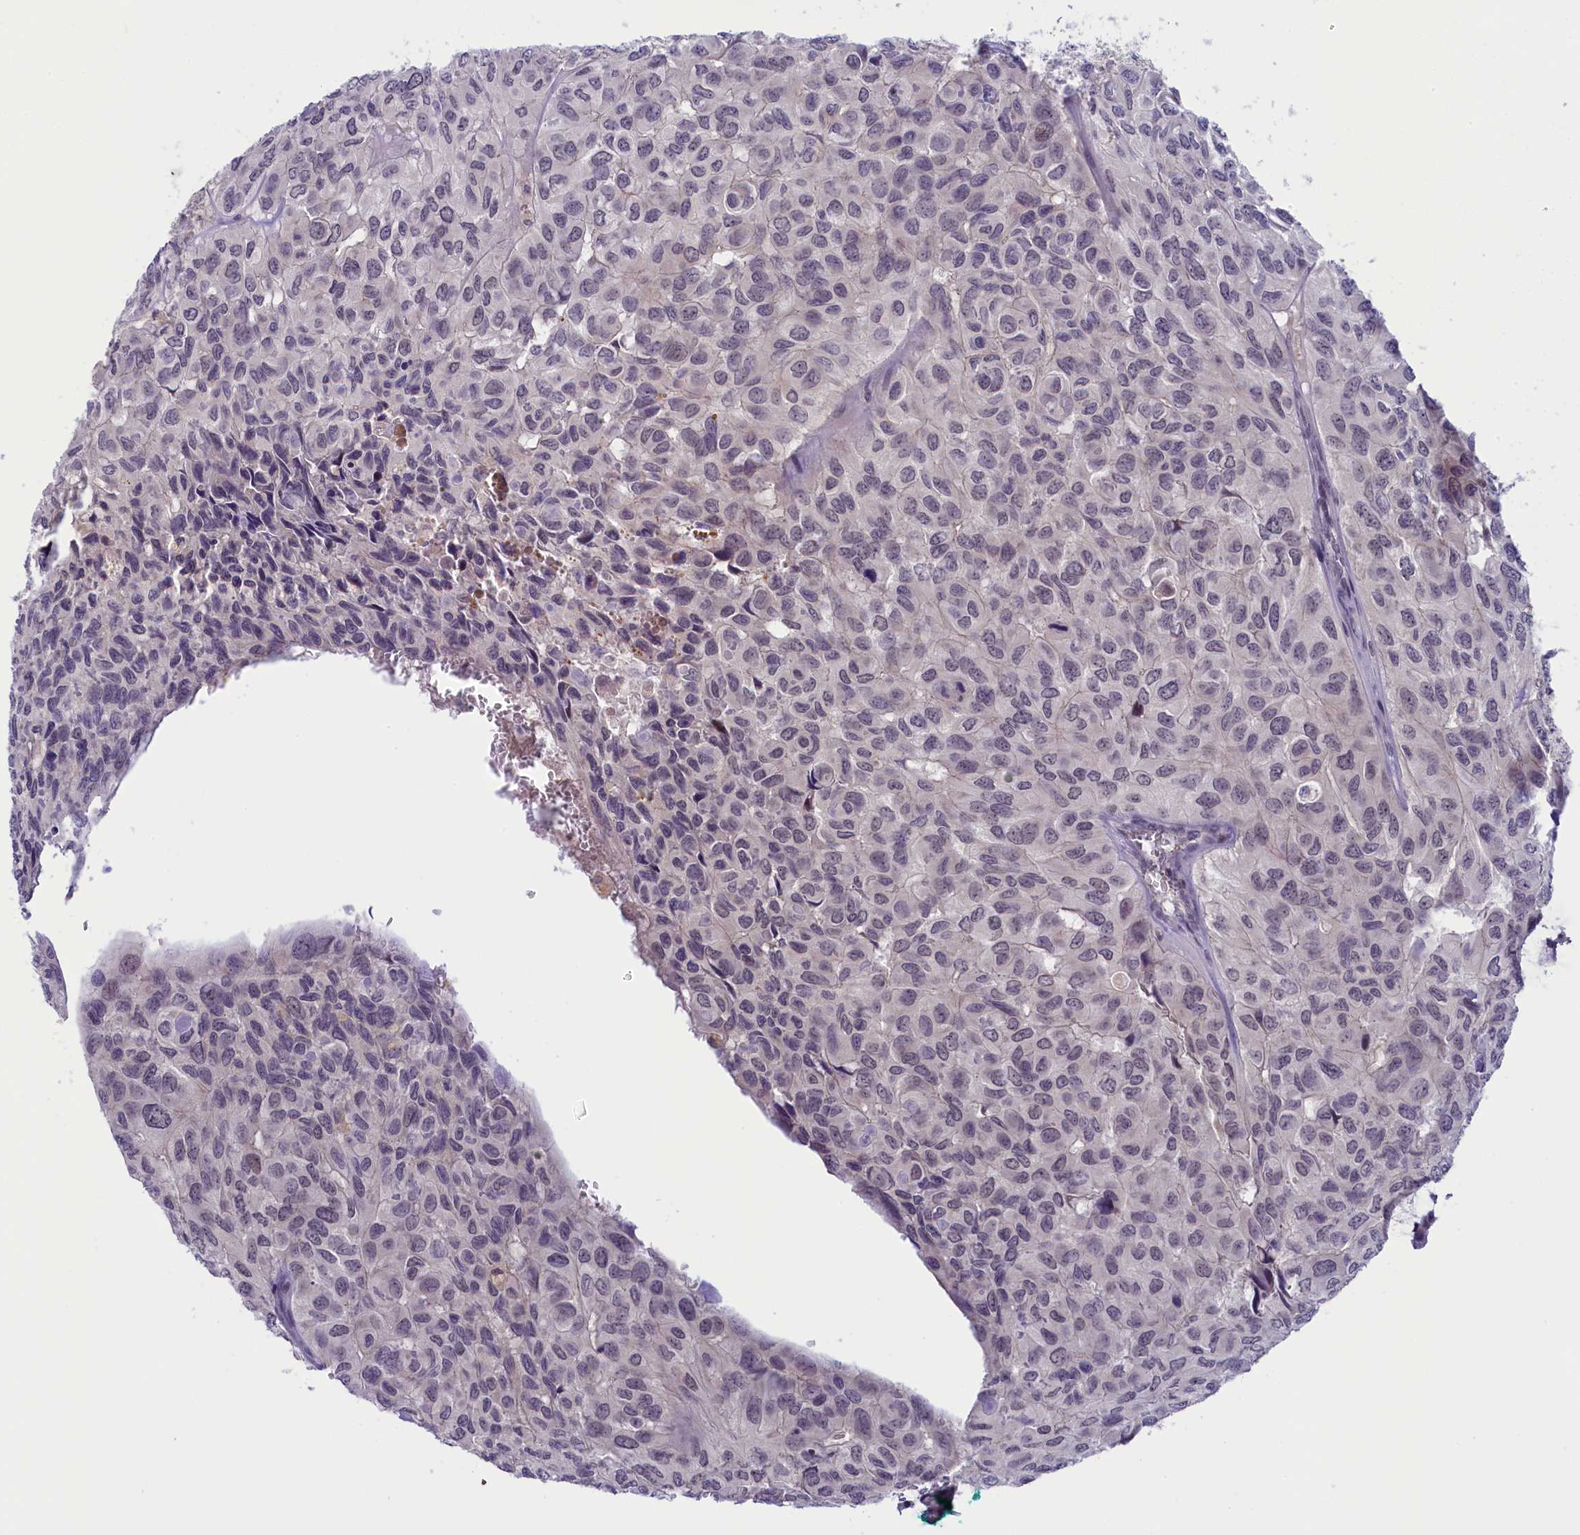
{"staining": {"intensity": "weak", "quantity": "<25%", "location": "nuclear"}, "tissue": "head and neck cancer", "cell_type": "Tumor cells", "image_type": "cancer", "snomed": [{"axis": "morphology", "description": "Adenocarcinoma, NOS"}, {"axis": "topography", "description": "Salivary gland, NOS"}, {"axis": "topography", "description": "Head-Neck"}], "caption": "Immunohistochemistry (IHC) histopathology image of human head and neck adenocarcinoma stained for a protein (brown), which demonstrates no staining in tumor cells. Brightfield microscopy of IHC stained with DAB (3,3'-diaminobenzidine) (brown) and hematoxylin (blue), captured at high magnification.", "gene": "CRAMP1", "patient": {"sex": "female", "age": 76}}